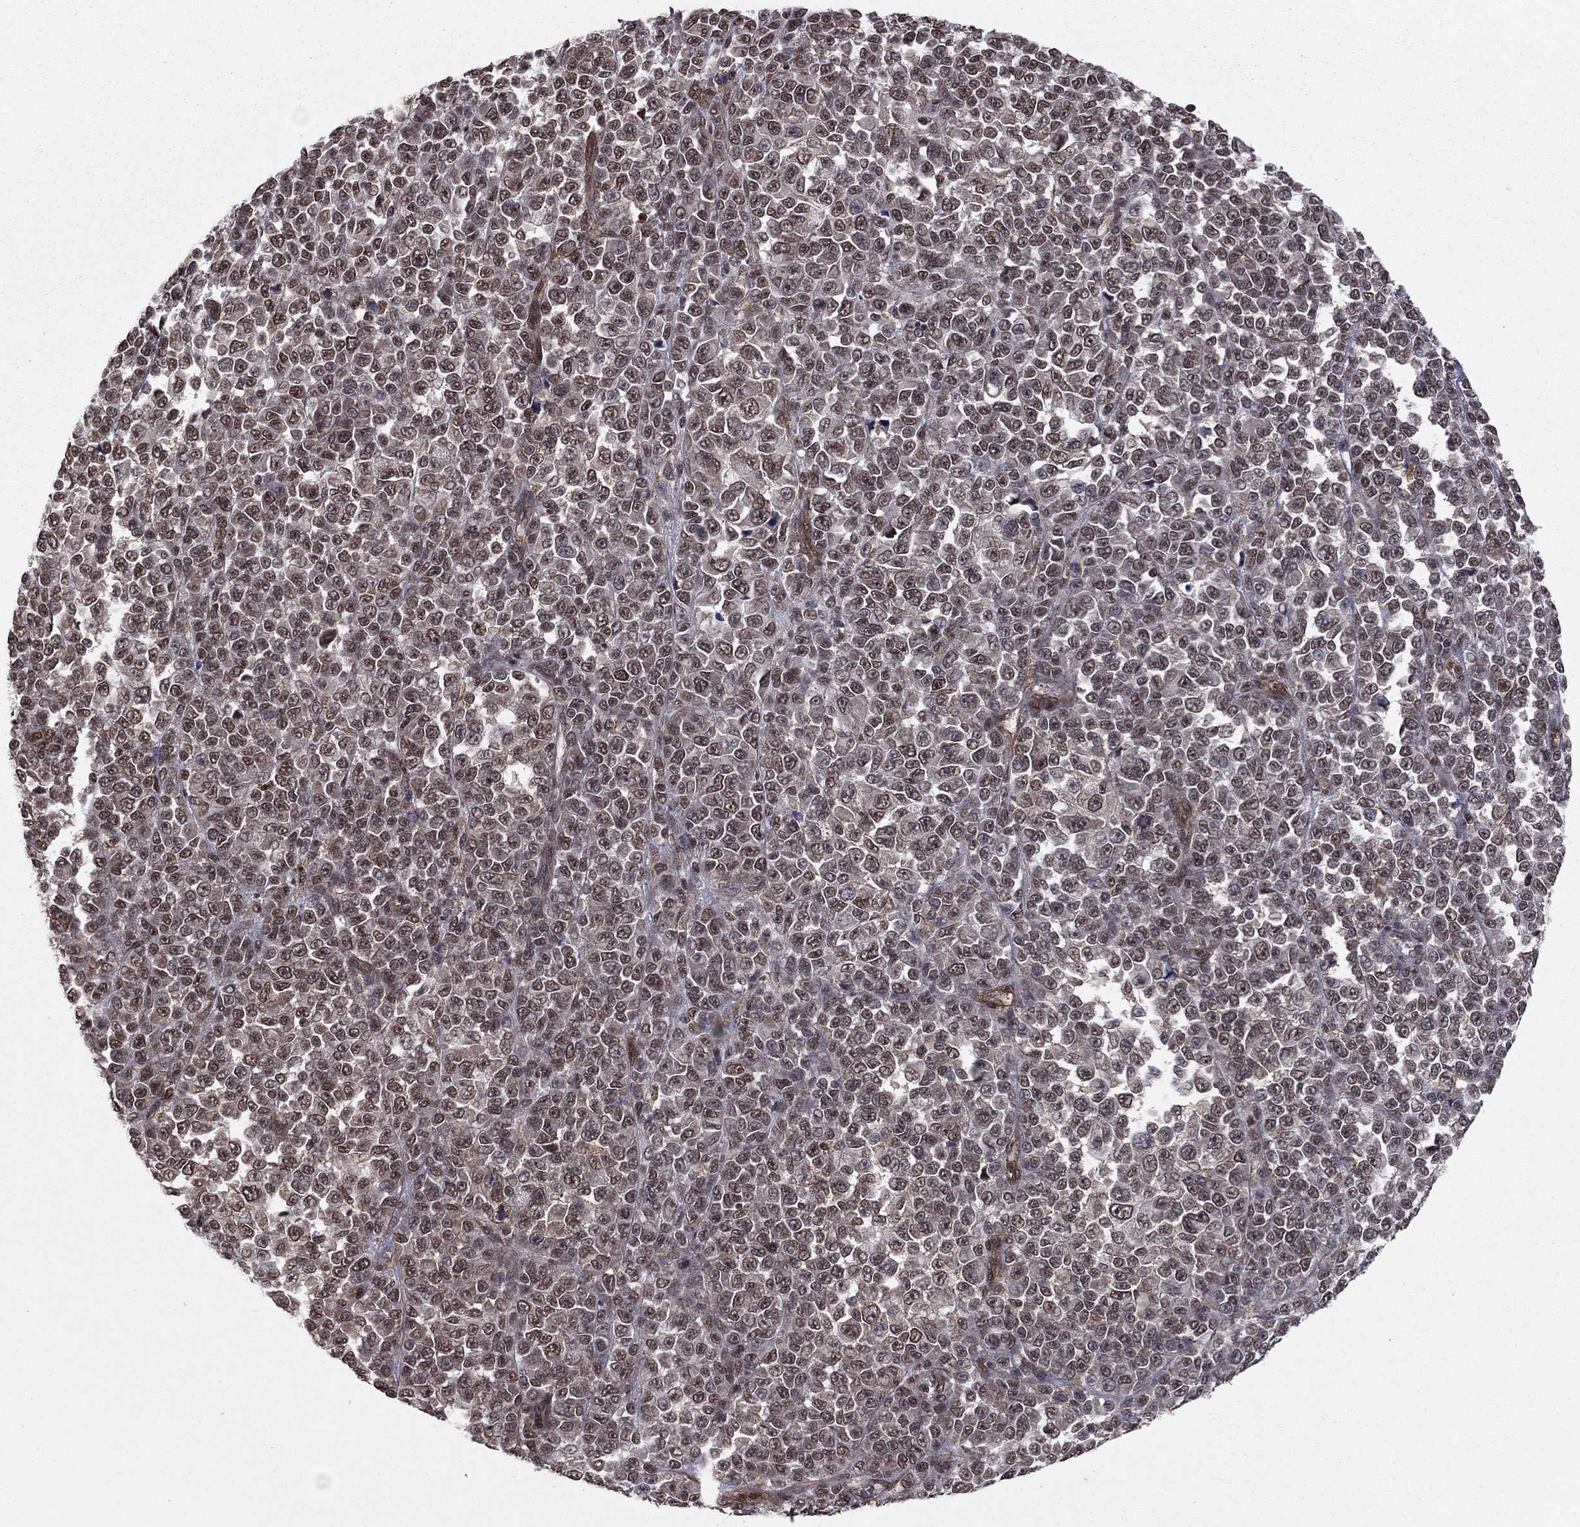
{"staining": {"intensity": "weak", "quantity": "25%-75%", "location": "nuclear"}, "tissue": "melanoma", "cell_type": "Tumor cells", "image_type": "cancer", "snomed": [{"axis": "morphology", "description": "Malignant melanoma, NOS"}, {"axis": "topography", "description": "Skin"}], "caption": "Immunohistochemical staining of human melanoma shows low levels of weak nuclear expression in approximately 25%-75% of tumor cells. (DAB IHC, brown staining for protein, blue staining for nuclei).", "gene": "SSX2IP", "patient": {"sex": "female", "age": 95}}